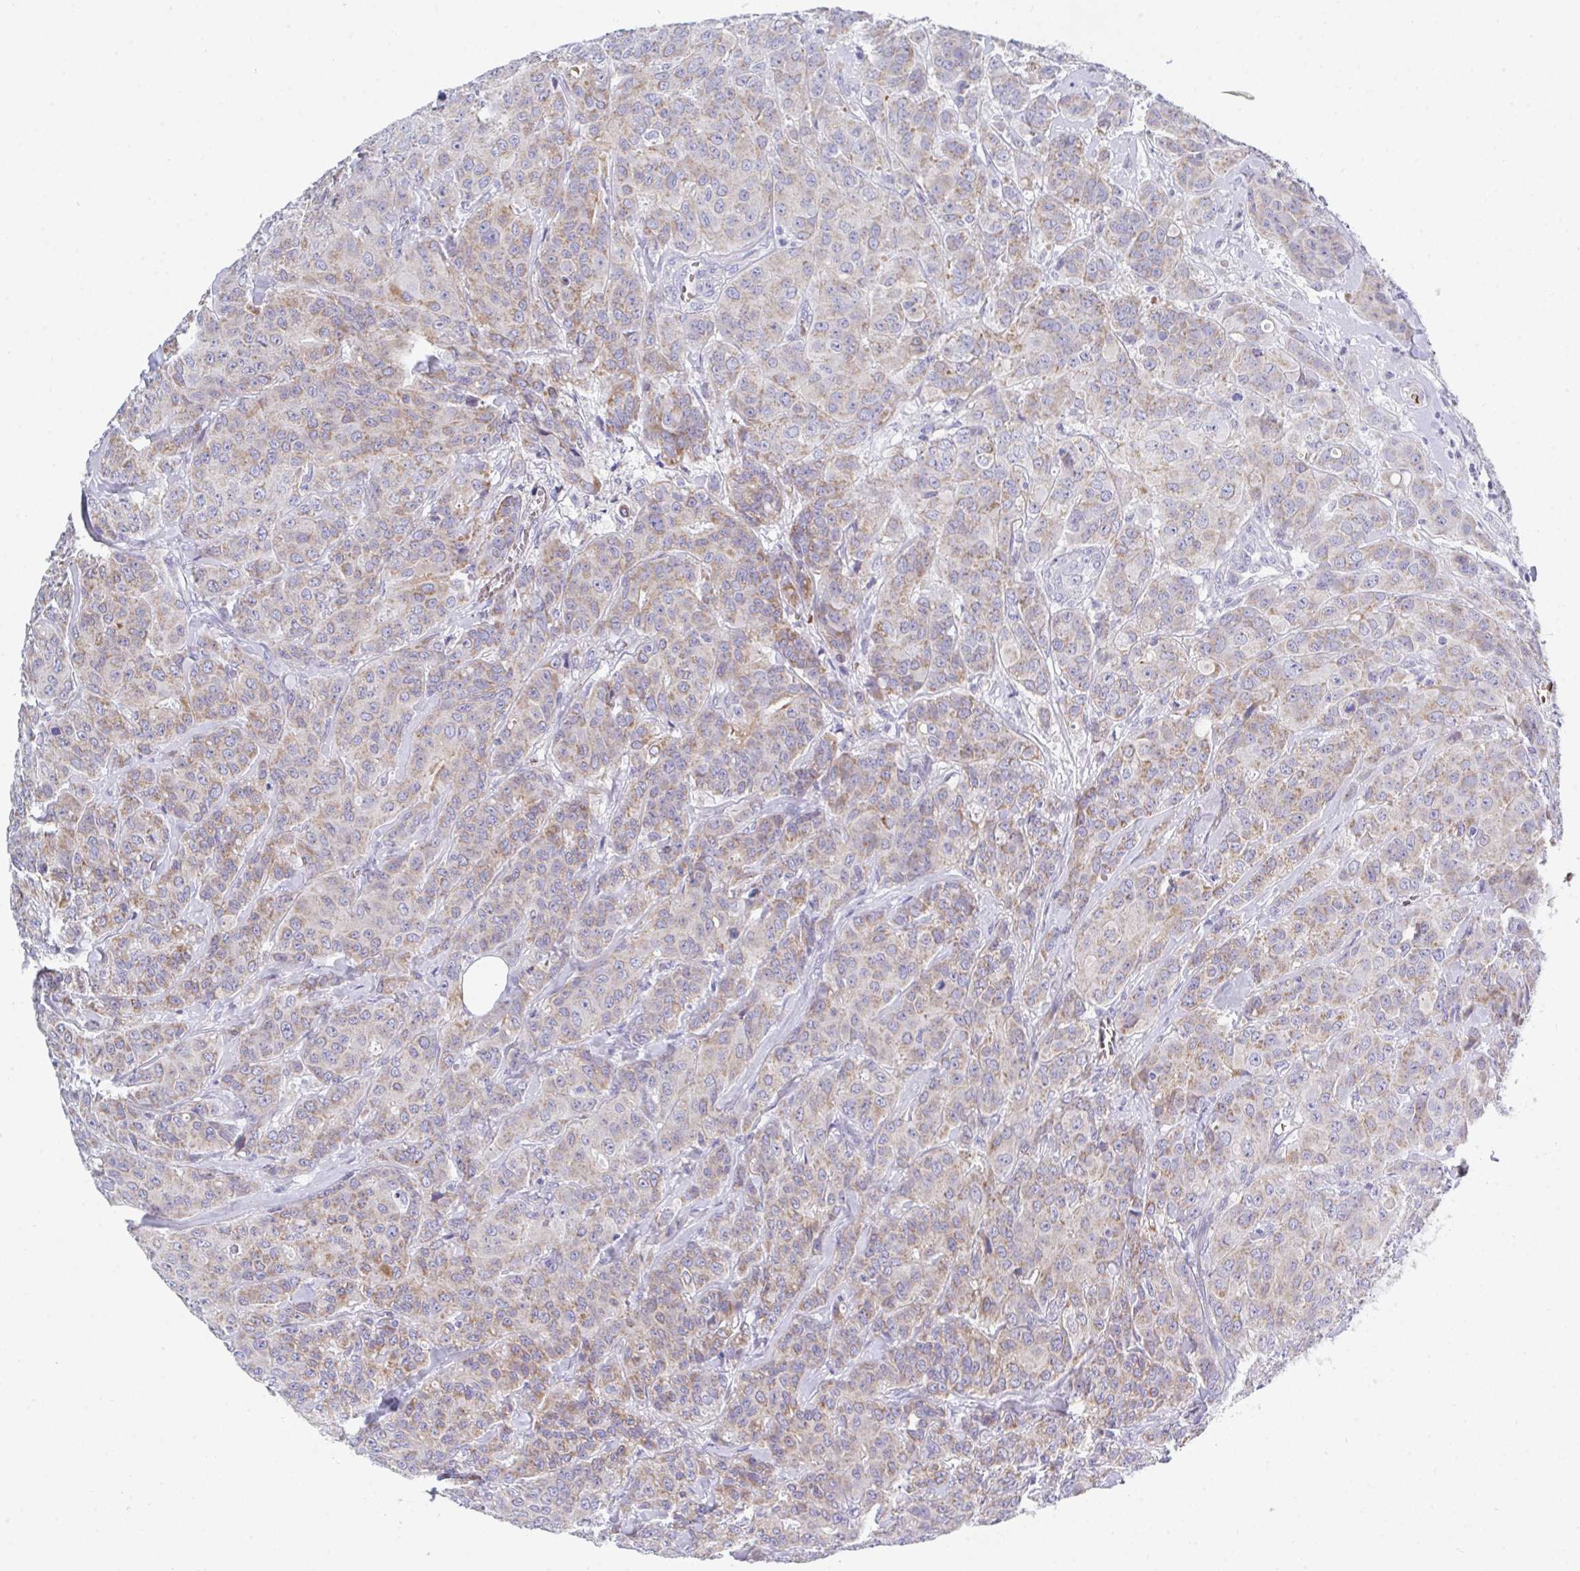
{"staining": {"intensity": "weak", "quantity": "25%-75%", "location": "cytoplasmic/membranous"}, "tissue": "breast cancer", "cell_type": "Tumor cells", "image_type": "cancer", "snomed": [{"axis": "morphology", "description": "Normal tissue, NOS"}, {"axis": "morphology", "description": "Duct carcinoma"}, {"axis": "topography", "description": "Breast"}], "caption": "This image reveals breast cancer stained with IHC to label a protein in brown. The cytoplasmic/membranous of tumor cells show weak positivity for the protein. Nuclei are counter-stained blue.", "gene": "MROH2B", "patient": {"sex": "female", "age": 43}}